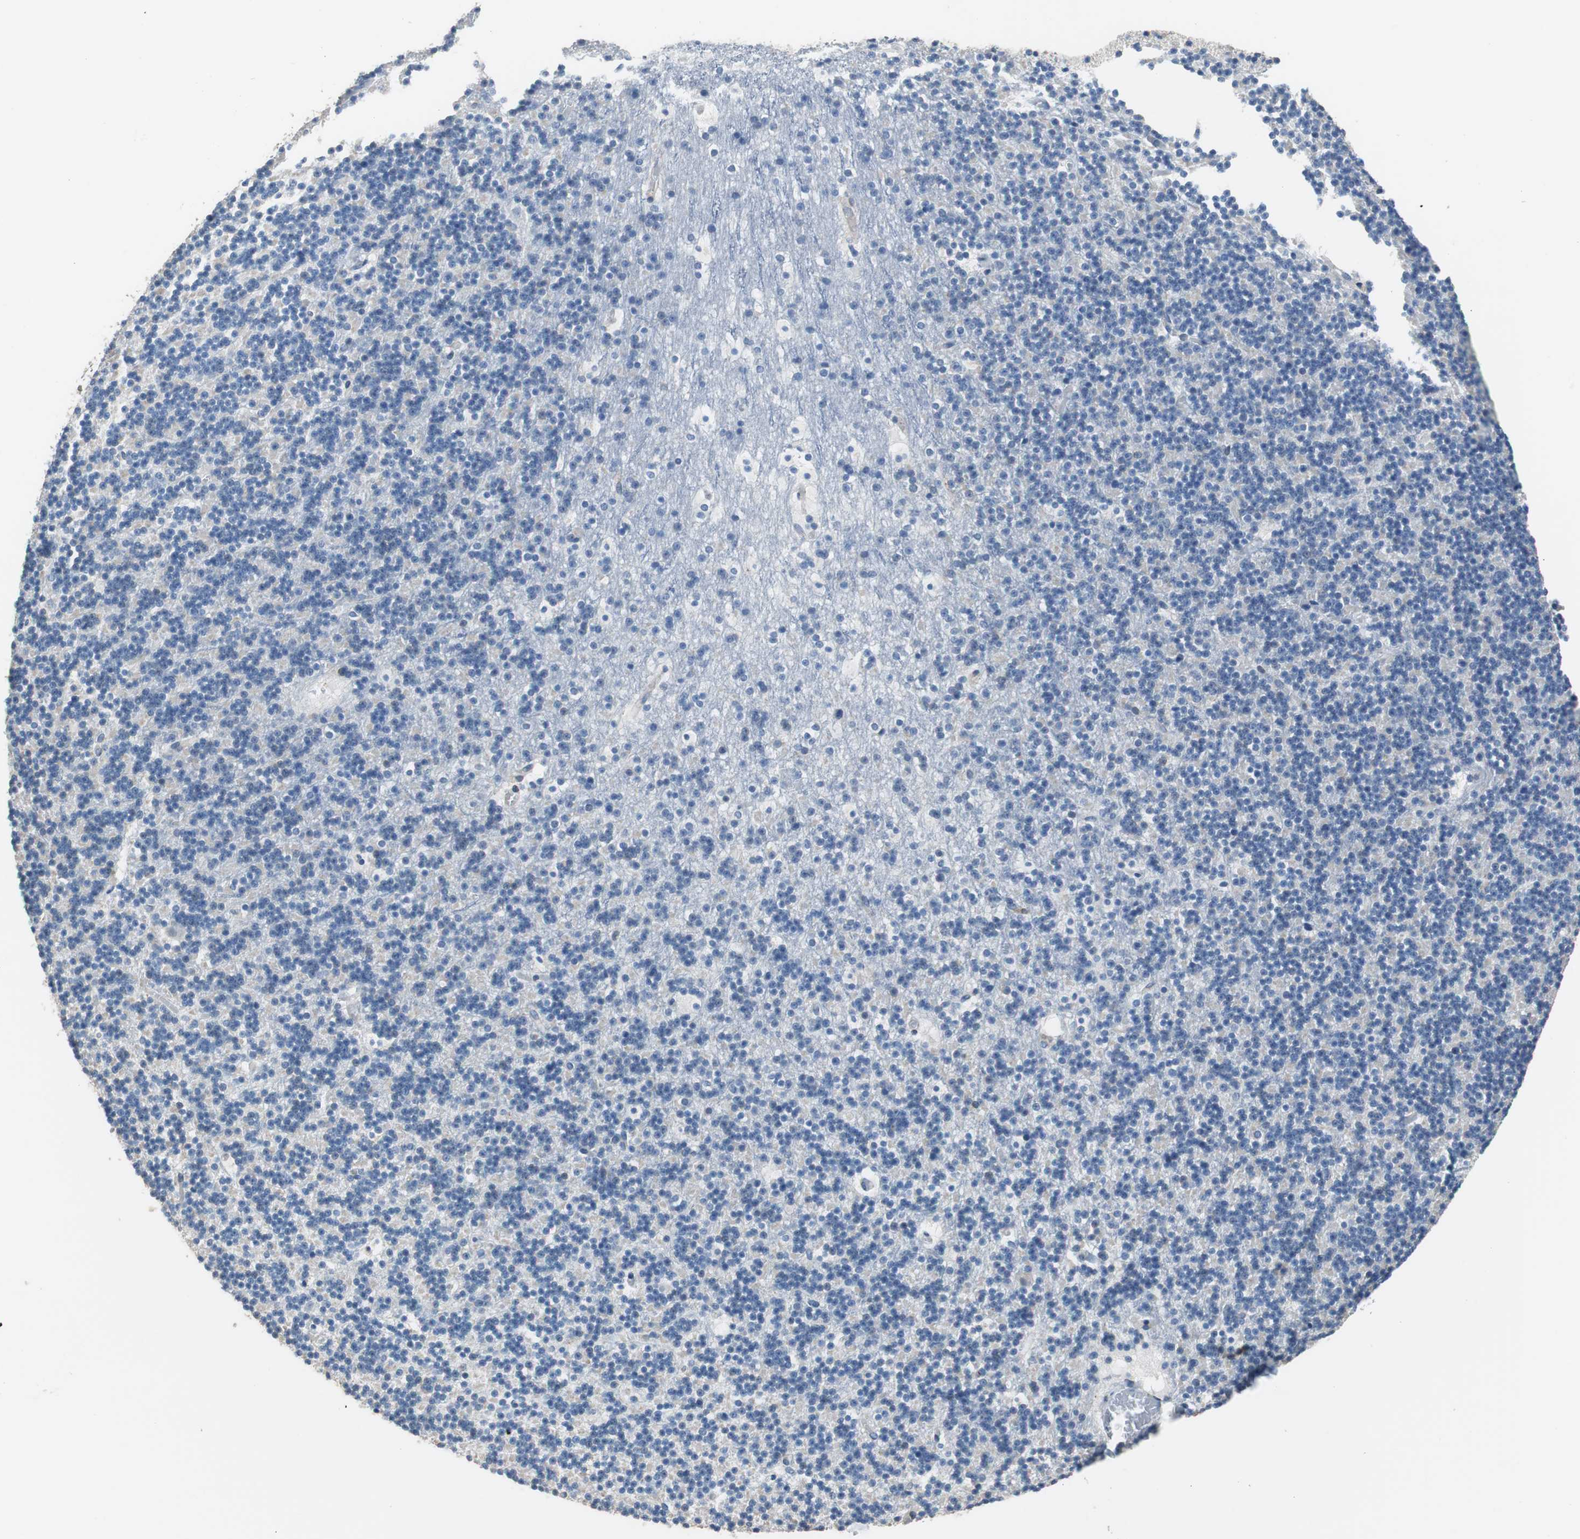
{"staining": {"intensity": "negative", "quantity": "none", "location": "none"}, "tissue": "cerebellum", "cell_type": "Cells in granular layer", "image_type": "normal", "snomed": [{"axis": "morphology", "description": "Normal tissue, NOS"}, {"axis": "topography", "description": "Cerebellum"}], "caption": "Immunohistochemistry image of normal cerebellum: cerebellum stained with DAB (3,3'-diaminobenzidine) displays no significant protein staining in cells in granular layer. Brightfield microscopy of IHC stained with DAB (brown) and hematoxylin (blue), captured at high magnification.", "gene": "PBXIP1", "patient": {"sex": "male", "age": 45}}